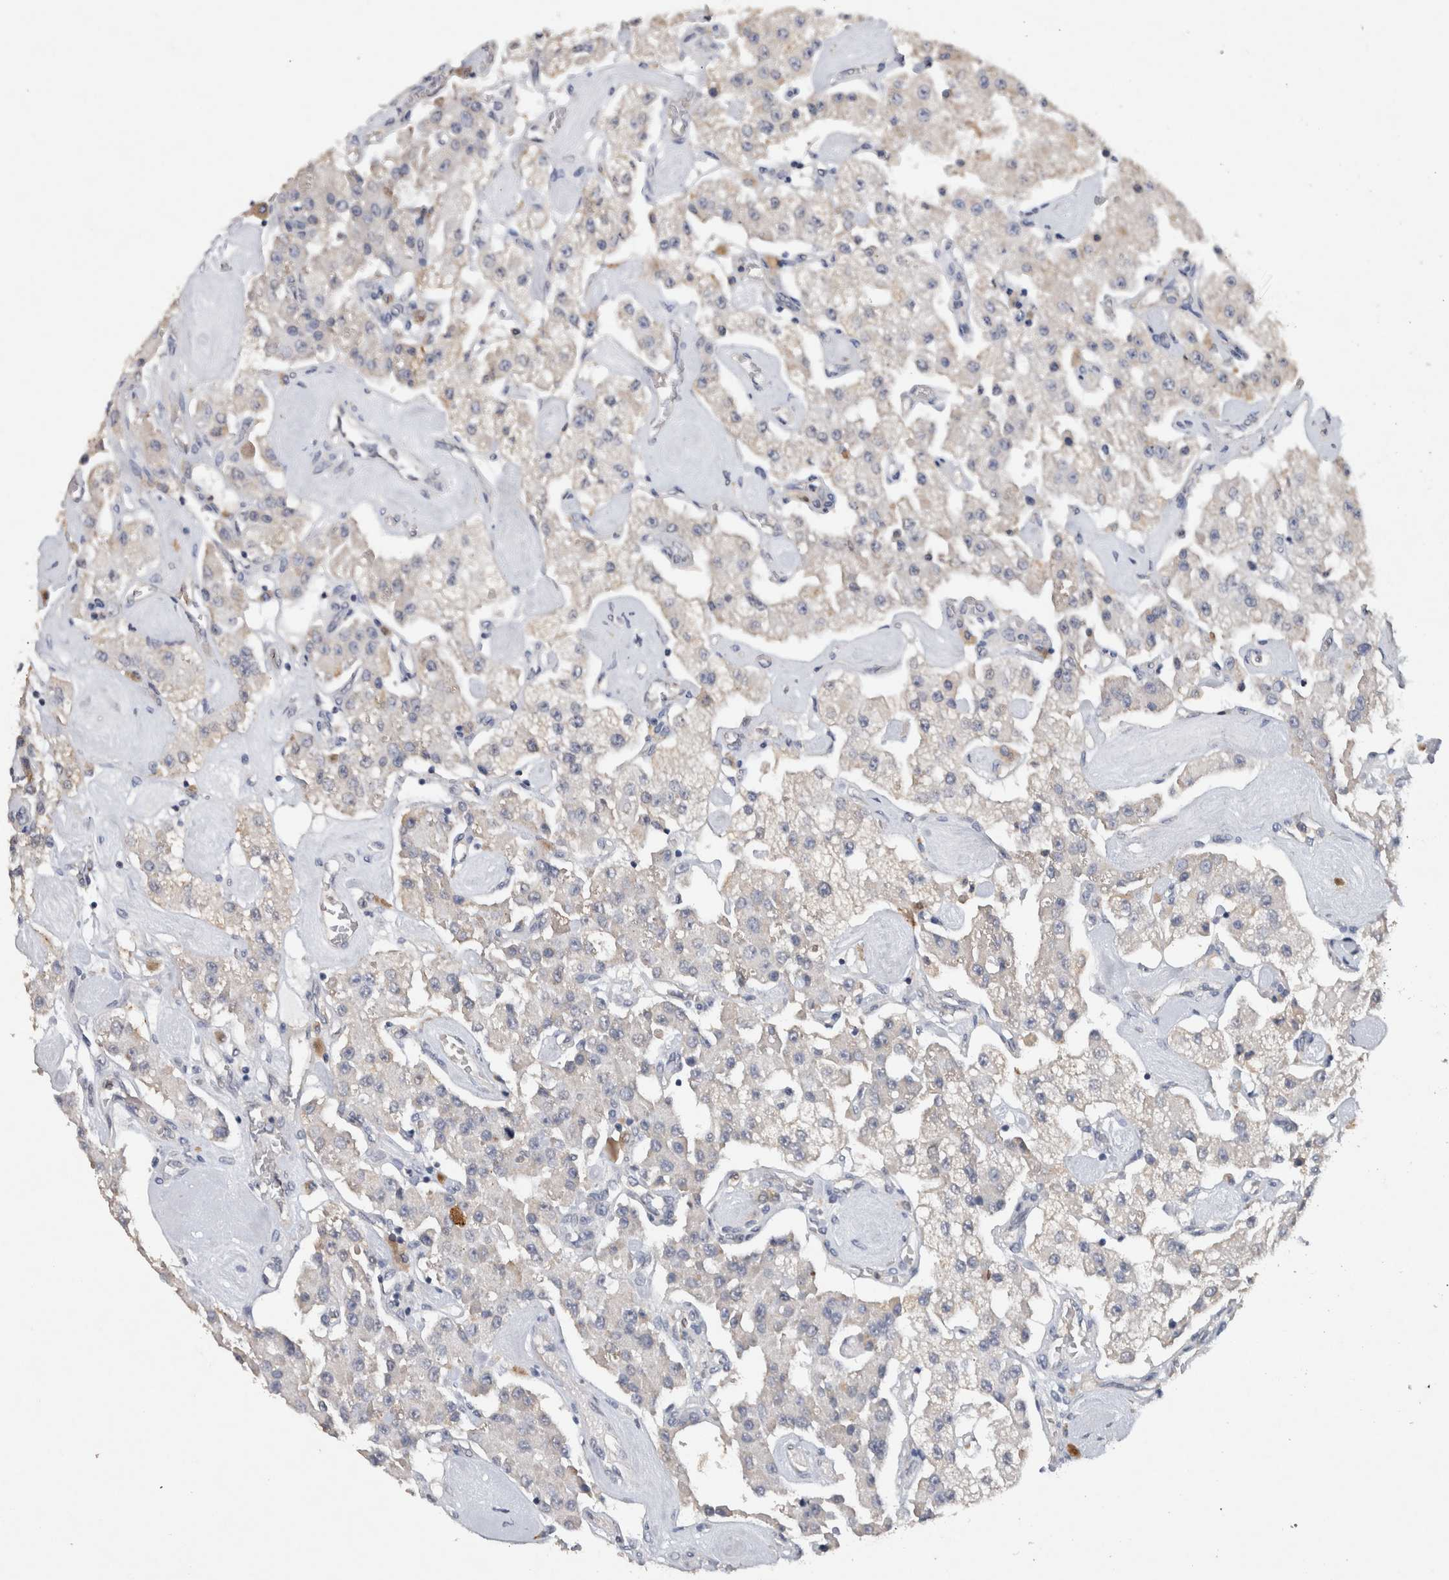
{"staining": {"intensity": "weak", "quantity": "25%-75%", "location": "cytoplasmic/membranous"}, "tissue": "carcinoid", "cell_type": "Tumor cells", "image_type": "cancer", "snomed": [{"axis": "morphology", "description": "Carcinoid, malignant, NOS"}, {"axis": "topography", "description": "Pancreas"}], "caption": "Carcinoid (malignant) tissue displays weak cytoplasmic/membranous staining in approximately 25%-75% of tumor cells, visualized by immunohistochemistry. The staining was performed using DAB, with brown indicating positive protein expression. Nuclei are stained blue with hematoxylin.", "gene": "HEXD", "patient": {"sex": "male", "age": 41}}